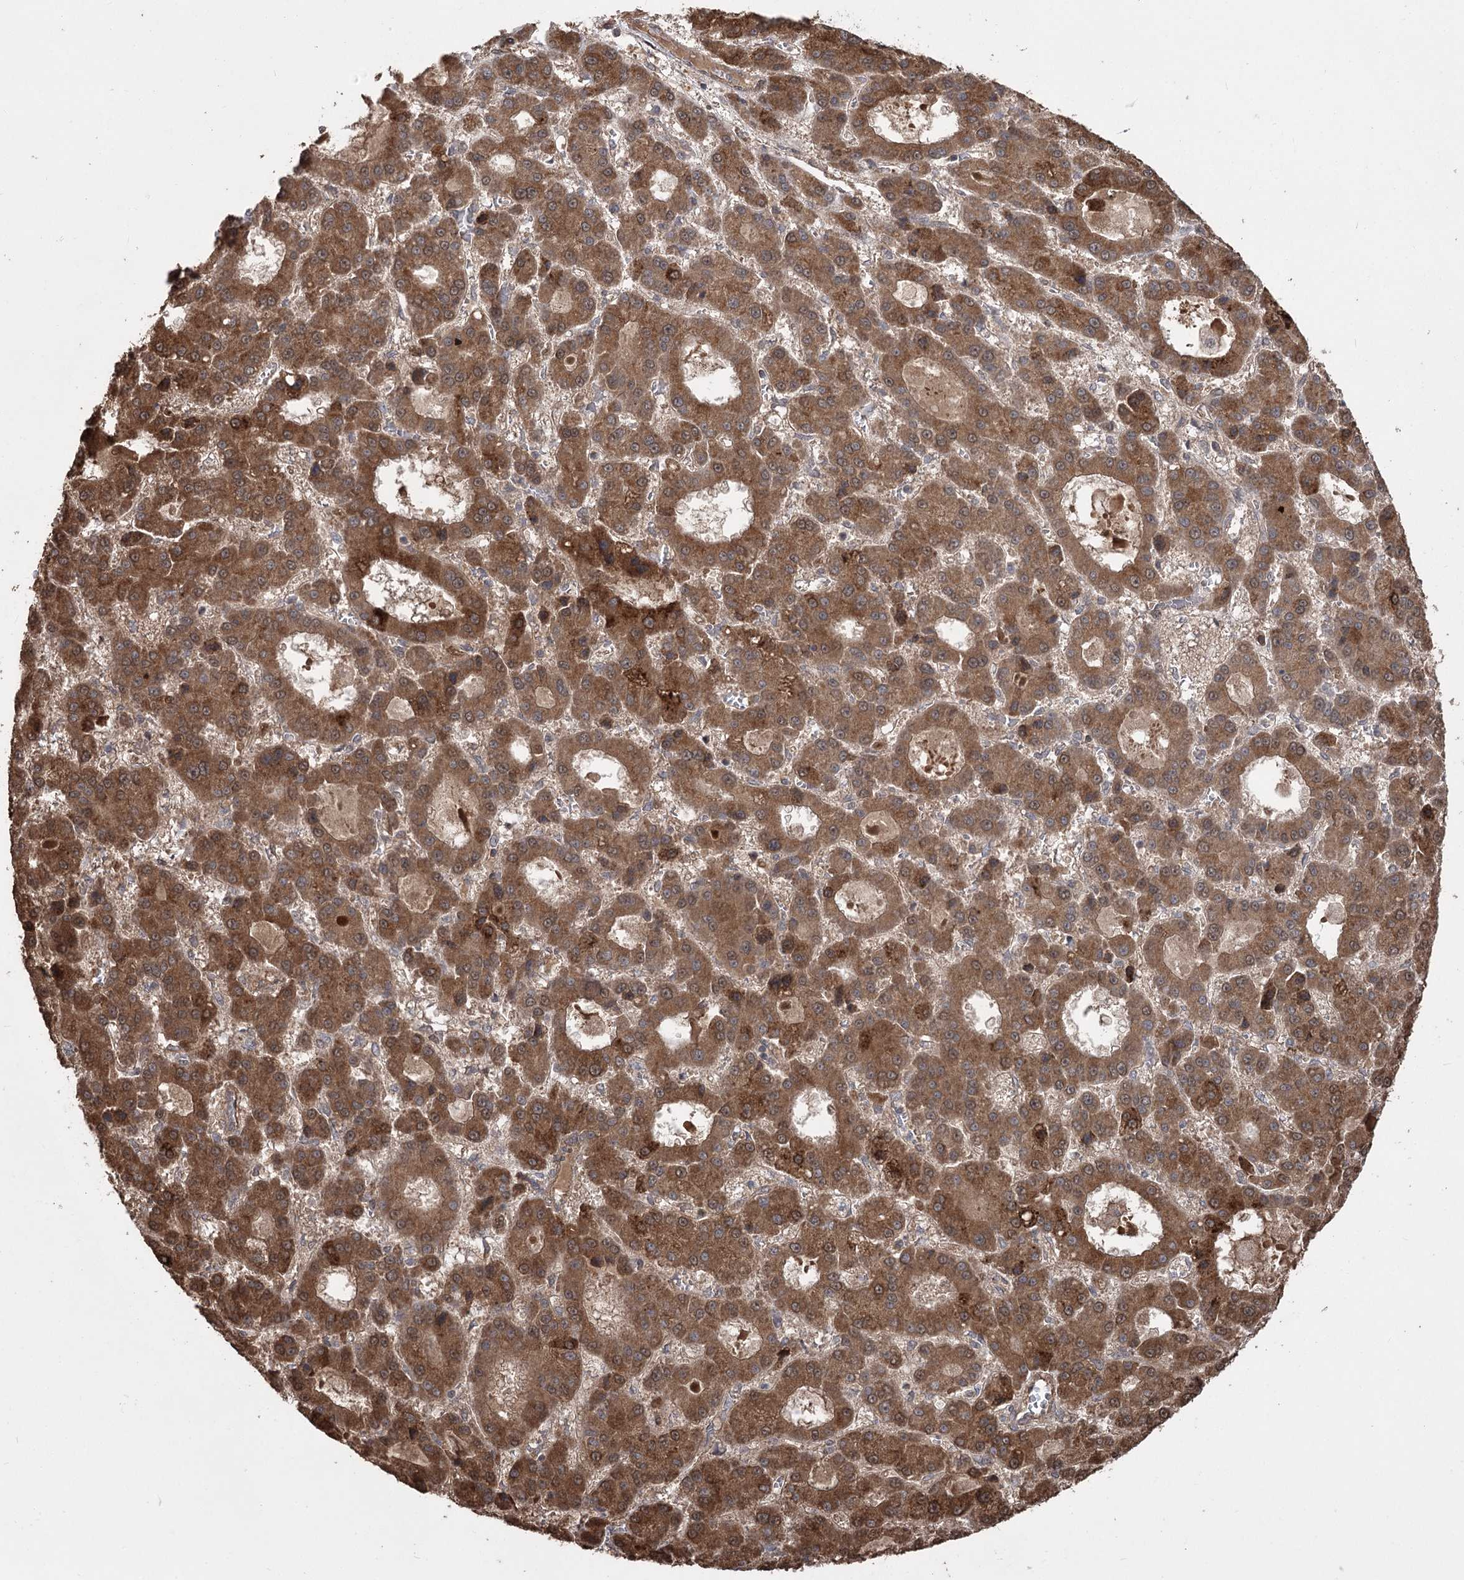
{"staining": {"intensity": "strong", "quantity": ">75%", "location": "cytoplasmic/membranous"}, "tissue": "liver cancer", "cell_type": "Tumor cells", "image_type": "cancer", "snomed": [{"axis": "morphology", "description": "Carcinoma, Hepatocellular, NOS"}, {"axis": "topography", "description": "Liver"}], "caption": "Human liver hepatocellular carcinoma stained for a protein (brown) reveals strong cytoplasmic/membranous positive staining in approximately >75% of tumor cells.", "gene": "TENM2", "patient": {"sex": "male", "age": 70}}